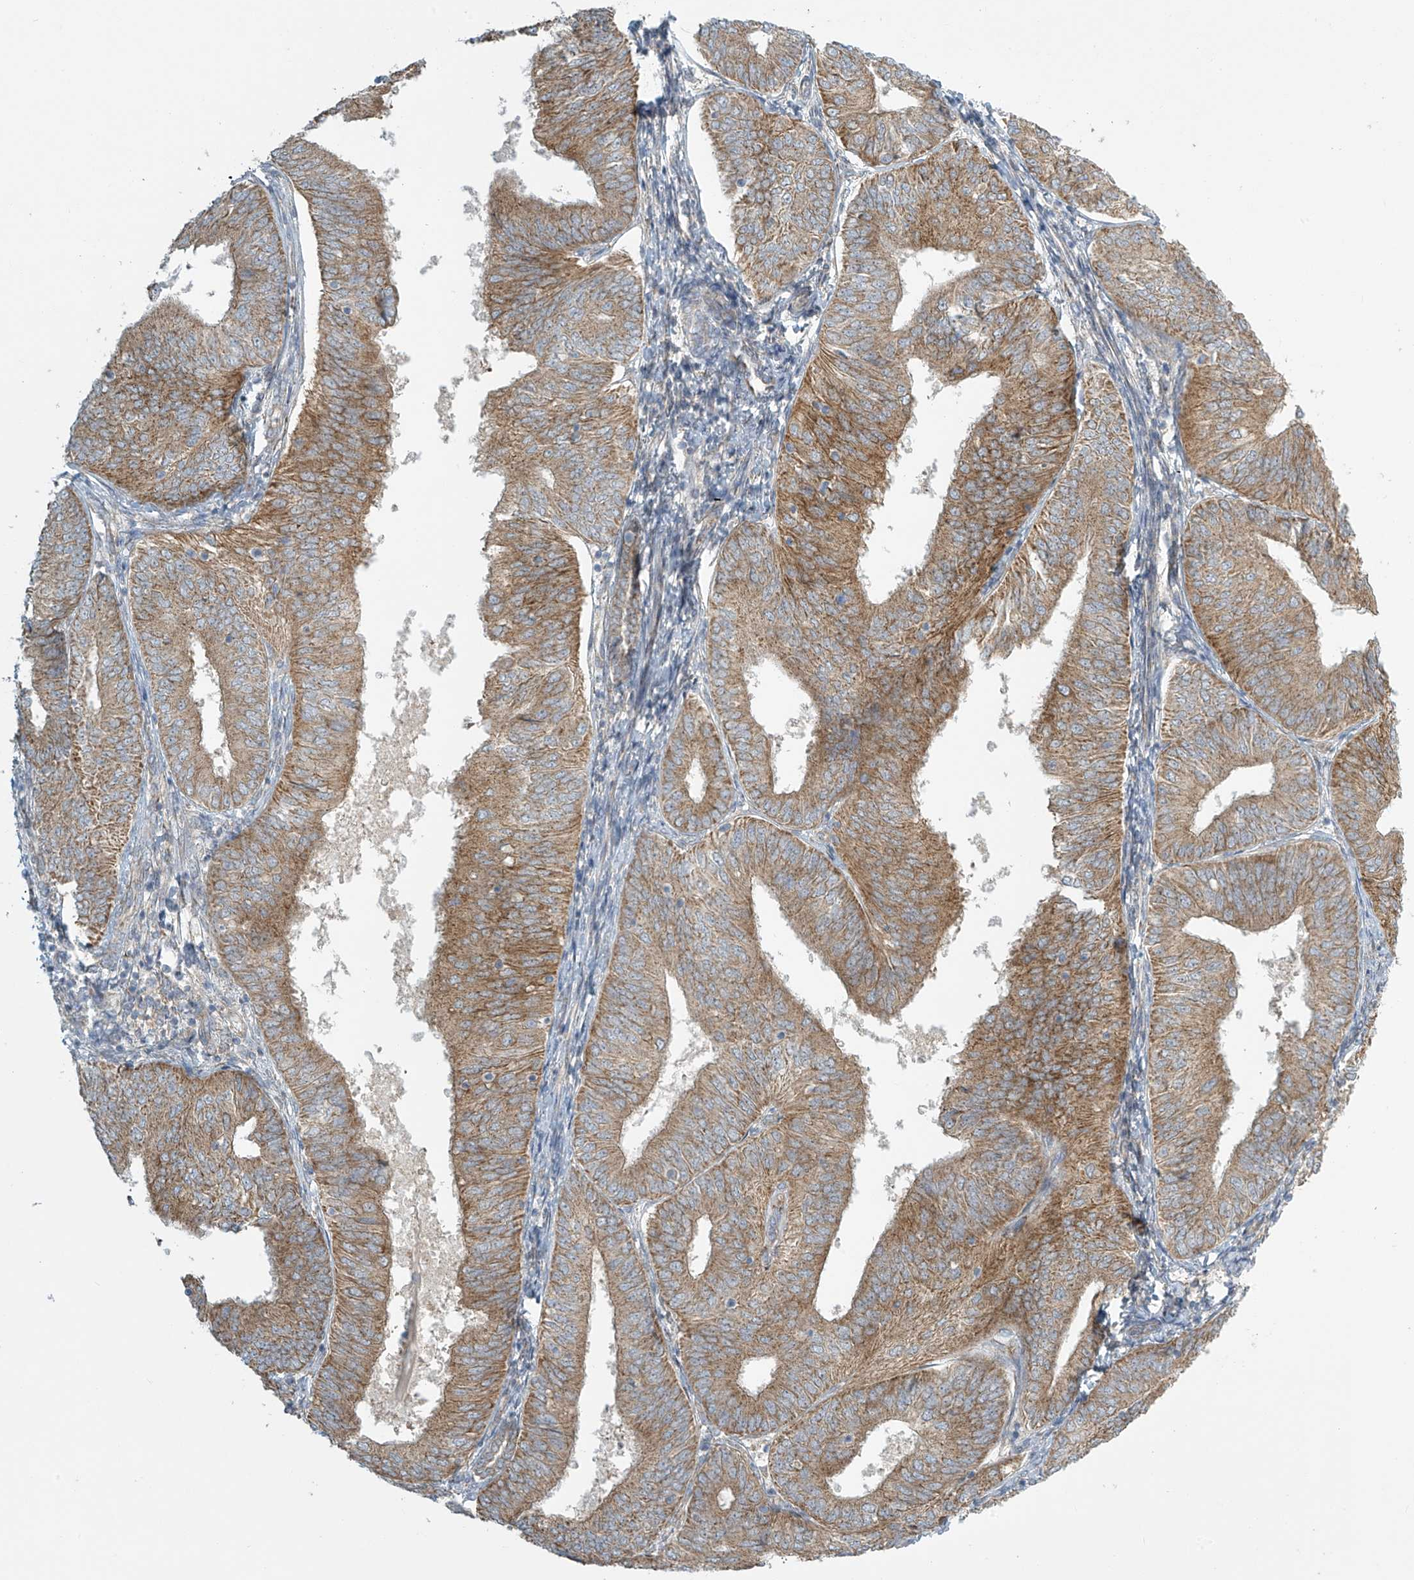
{"staining": {"intensity": "moderate", "quantity": ">75%", "location": "cytoplasmic/membranous"}, "tissue": "endometrial cancer", "cell_type": "Tumor cells", "image_type": "cancer", "snomed": [{"axis": "morphology", "description": "Adenocarcinoma, NOS"}, {"axis": "topography", "description": "Endometrium"}], "caption": "The immunohistochemical stain highlights moderate cytoplasmic/membranous staining in tumor cells of endometrial cancer (adenocarcinoma) tissue.", "gene": "LZTS3", "patient": {"sex": "female", "age": 58}}